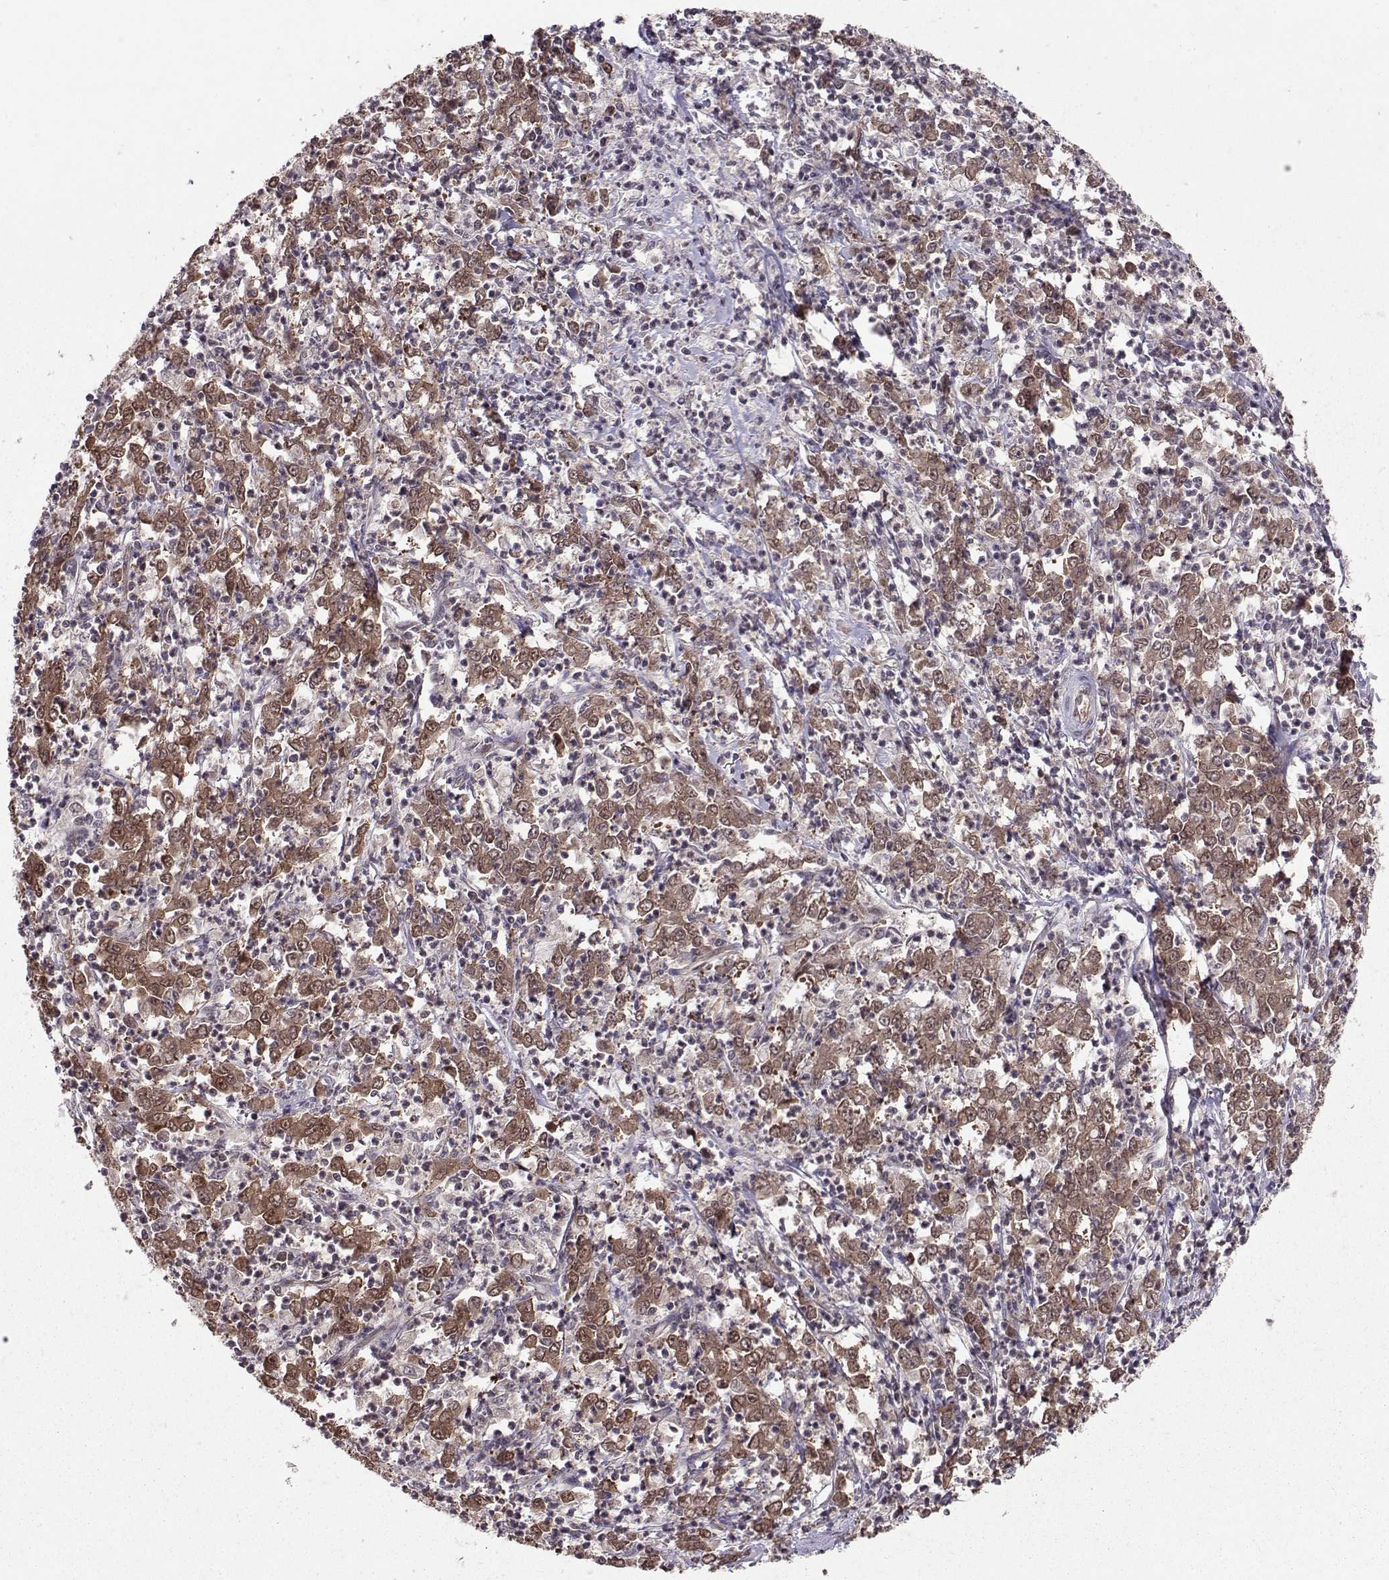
{"staining": {"intensity": "moderate", "quantity": ">75%", "location": "cytoplasmic/membranous,nuclear"}, "tissue": "stomach cancer", "cell_type": "Tumor cells", "image_type": "cancer", "snomed": [{"axis": "morphology", "description": "Adenocarcinoma, NOS"}, {"axis": "topography", "description": "Stomach, lower"}], "caption": "Immunohistochemical staining of adenocarcinoma (stomach) displays medium levels of moderate cytoplasmic/membranous and nuclear expression in about >75% of tumor cells.", "gene": "PPP2R2A", "patient": {"sex": "female", "age": 71}}